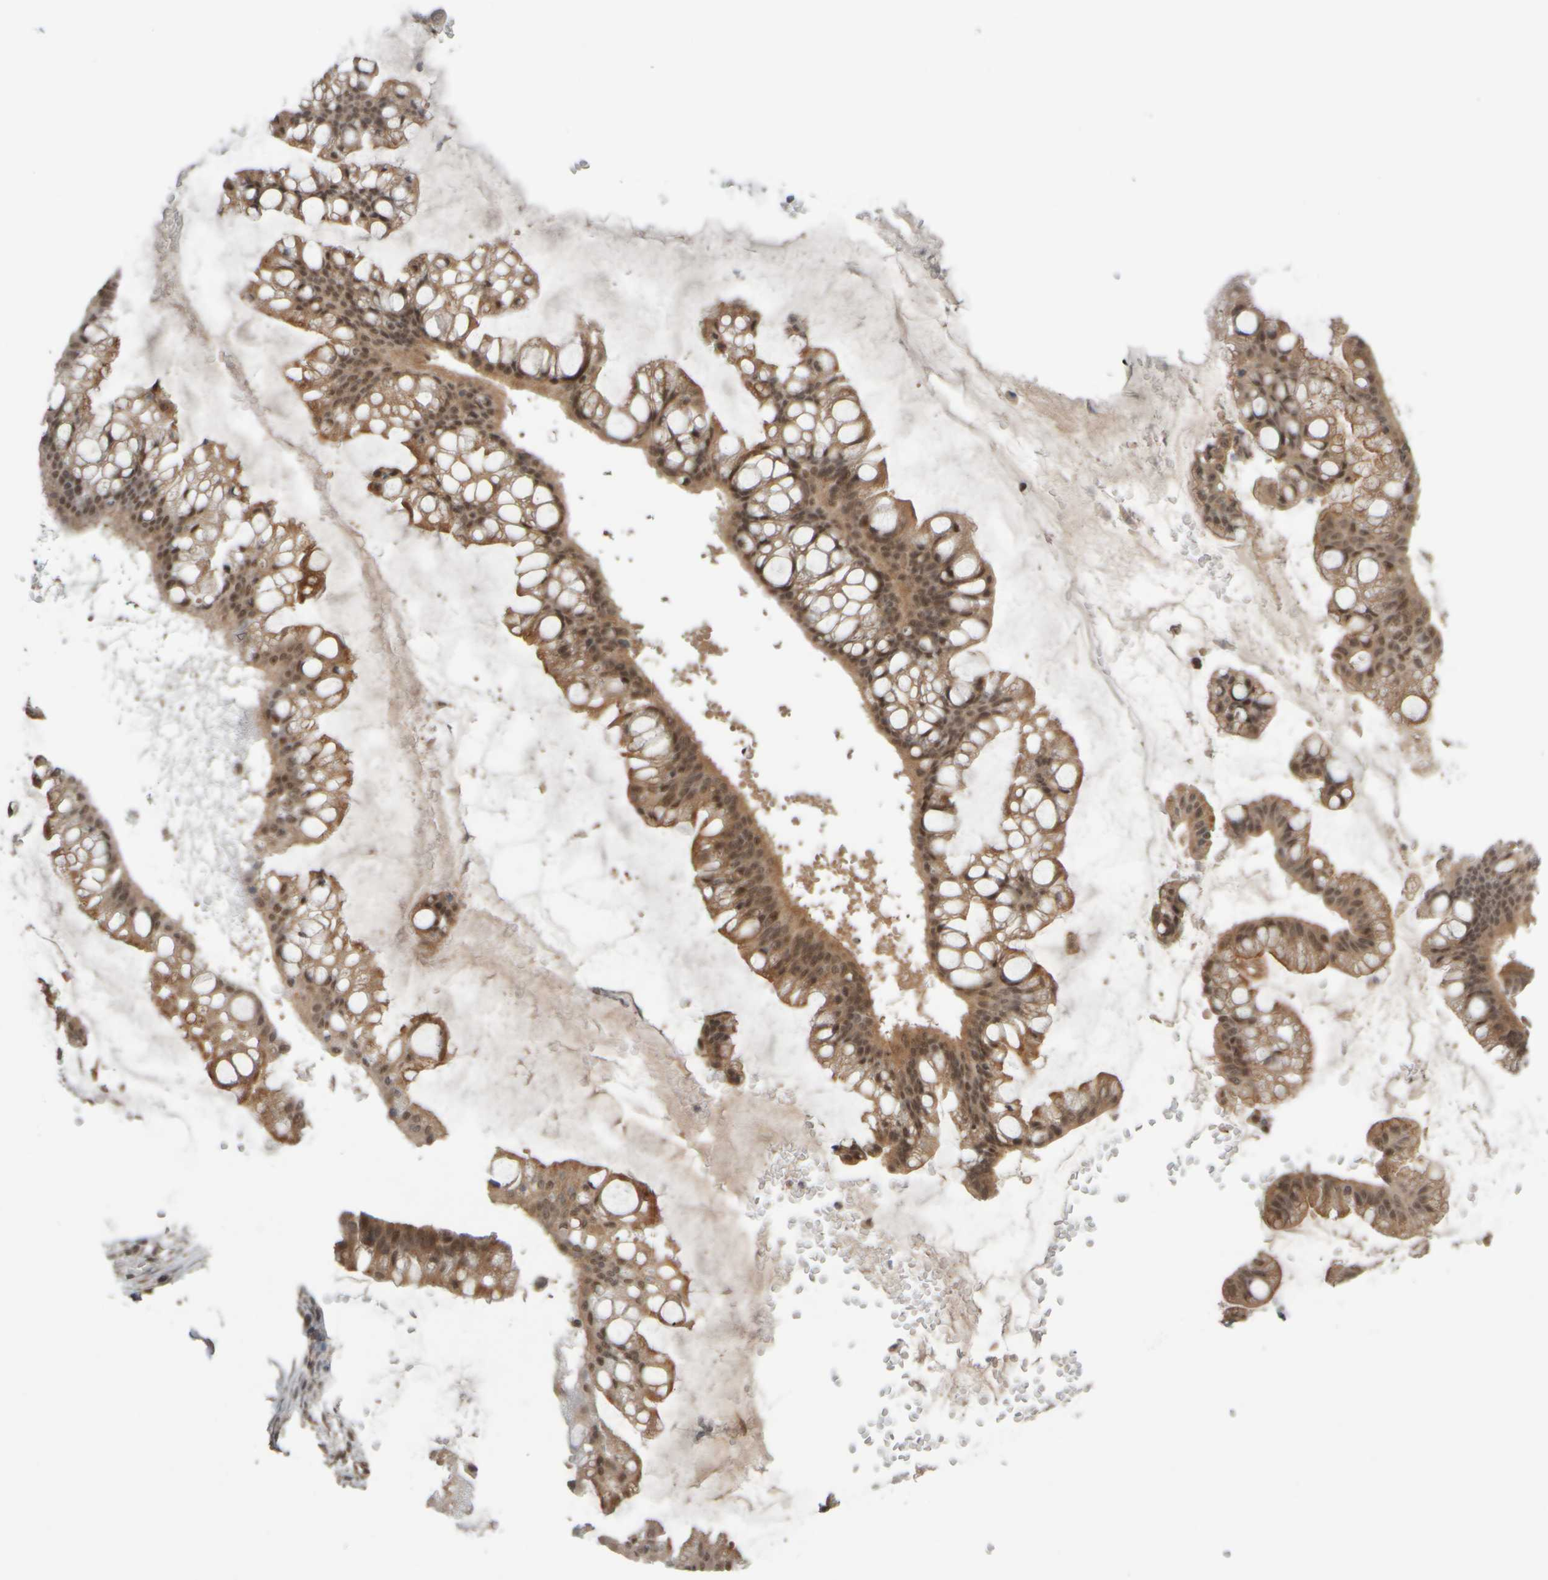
{"staining": {"intensity": "moderate", "quantity": ">75%", "location": "cytoplasmic/membranous"}, "tissue": "ovarian cancer", "cell_type": "Tumor cells", "image_type": "cancer", "snomed": [{"axis": "morphology", "description": "Cystadenocarcinoma, mucinous, NOS"}, {"axis": "topography", "description": "Ovary"}], "caption": "DAB immunohistochemical staining of human ovarian cancer shows moderate cytoplasmic/membranous protein expression in about >75% of tumor cells.", "gene": "SYNRG", "patient": {"sex": "female", "age": 73}}